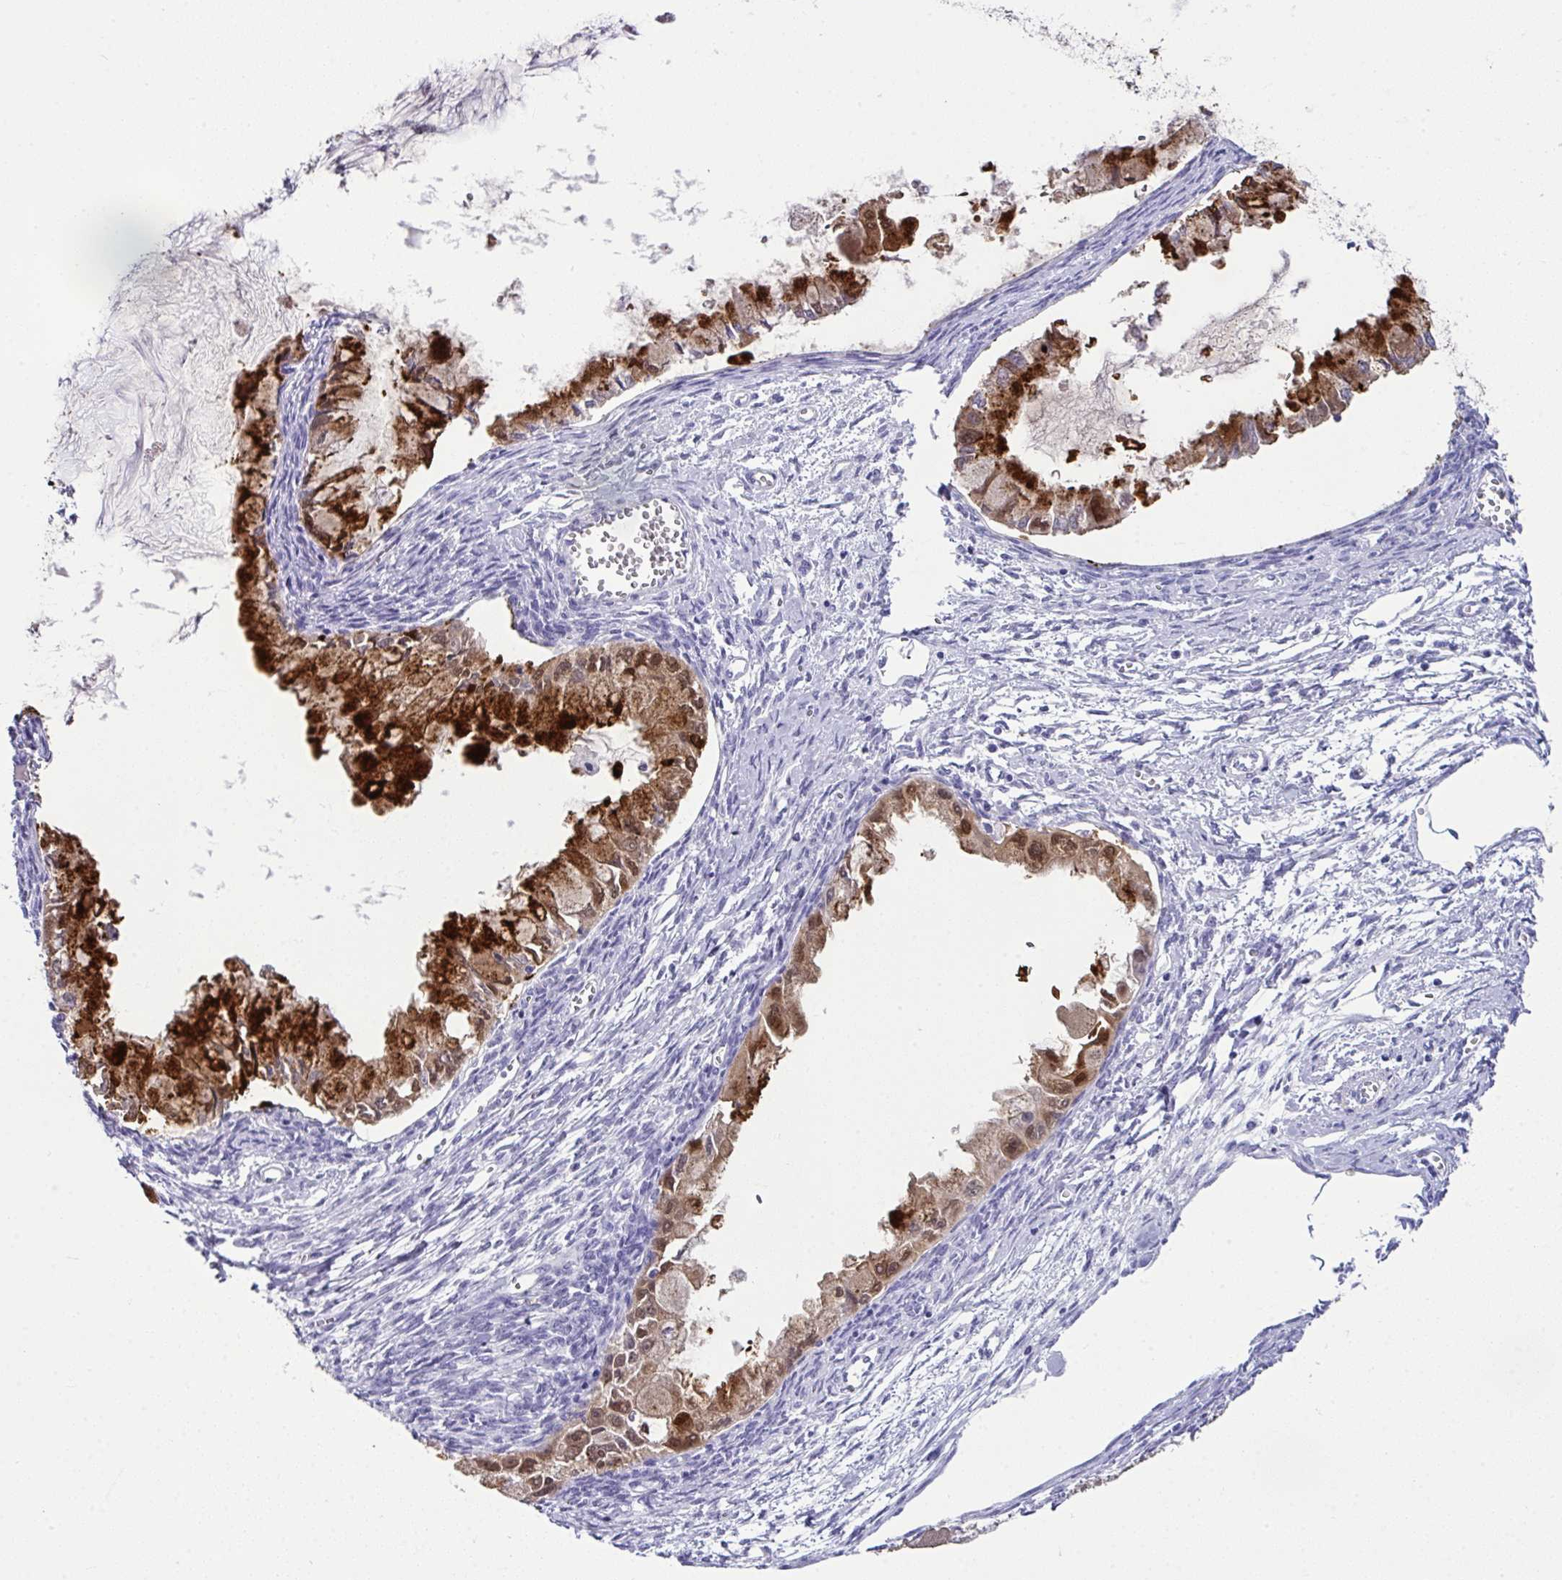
{"staining": {"intensity": "strong", "quantity": "25%-75%", "location": "cytoplasmic/membranous,nuclear"}, "tissue": "ovarian cancer", "cell_type": "Tumor cells", "image_type": "cancer", "snomed": [{"axis": "morphology", "description": "Cystadenocarcinoma, mucinous, NOS"}, {"axis": "topography", "description": "Ovary"}], "caption": "Protein positivity by immunohistochemistry (IHC) displays strong cytoplasmic/membranous and nuclear positivity in about 25%-75% of tumor cells in ovarian cancer. The staining was performed using DAB, with brown indicating positive protein expression. Nuclei are stained blue with hematoxylin.", "gene": "LGALS4", "patient": {"sex": "female", "age": 34}}